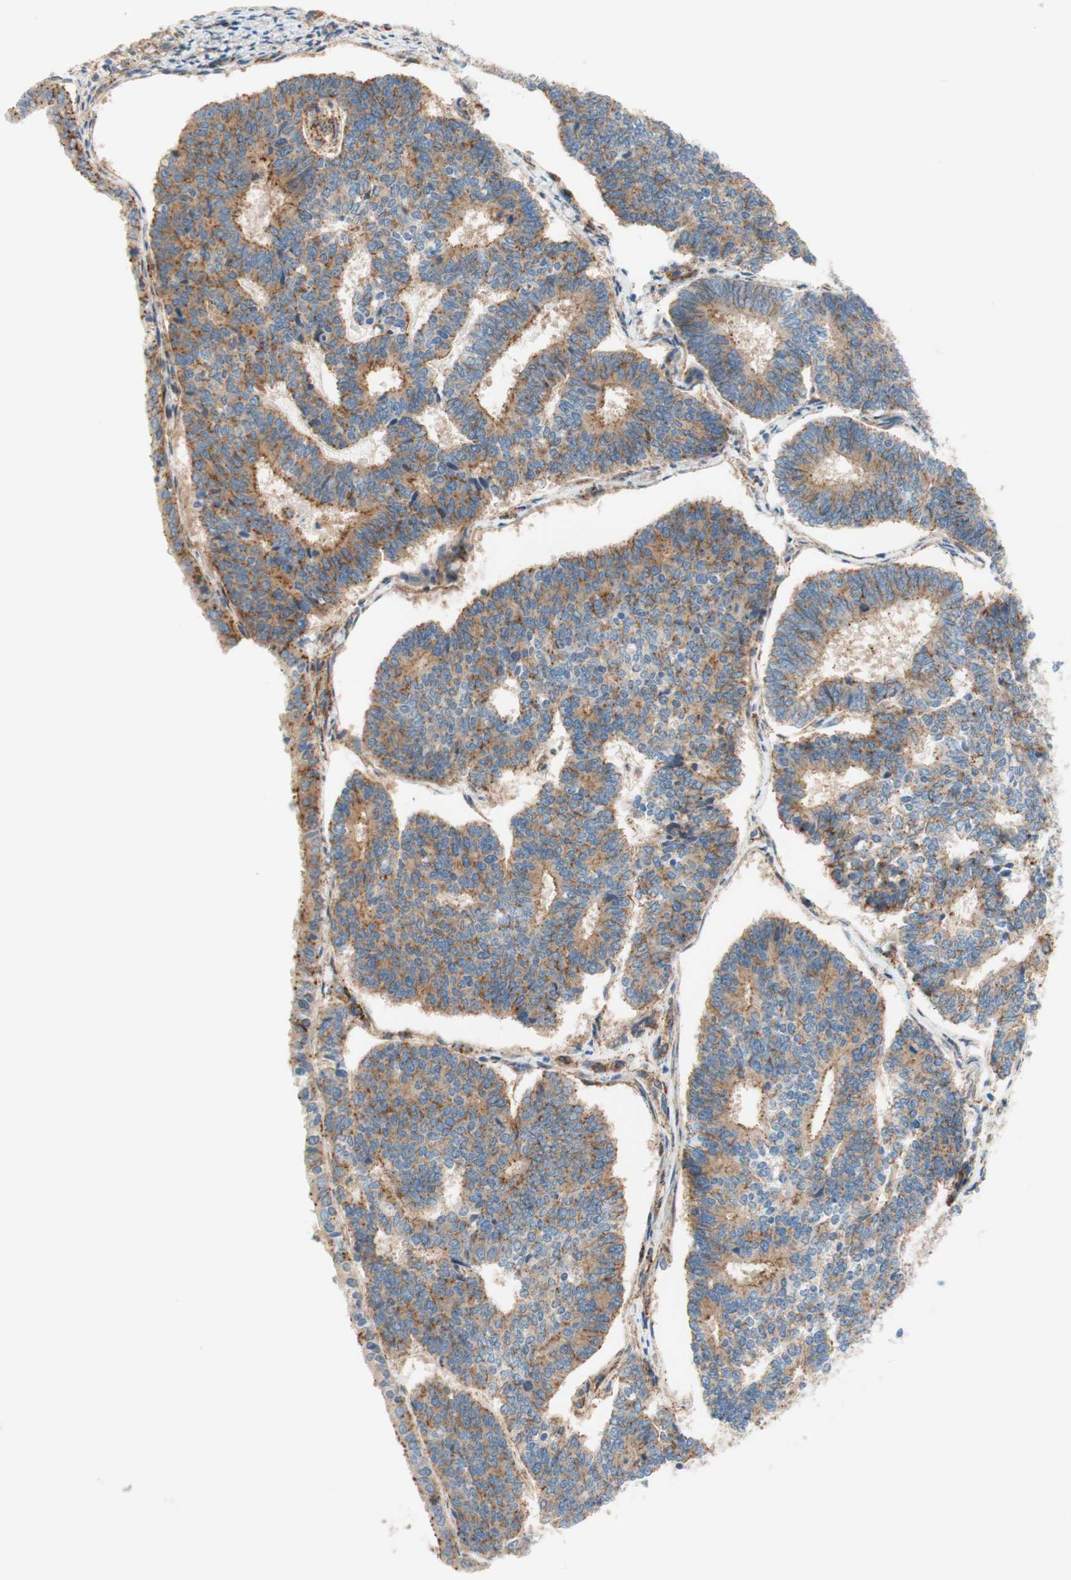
{"staining": {"intensity": "moderate", "quantity": ">75%", "location": "cytoplasmic/membranous"}, "tissue": "endometrial cancer", "cell_type": "Tumor cells", "image_type": "cancer", "snomed": [{"axis": "morphology", "description": "Adenocarcinoma, NOS"}, {"axis": "topography", "description": "Endometrium"}], "caption": "A photomicrograph of endometrial cancer stained for a protein displays moderate cytoplasmic/membranous brown staining in tumor cells. (Brightfield microscopy of DAB IHC at high magnification).", "gene": "VPS26A", "patient": {"sex": "female", "age": 70}}